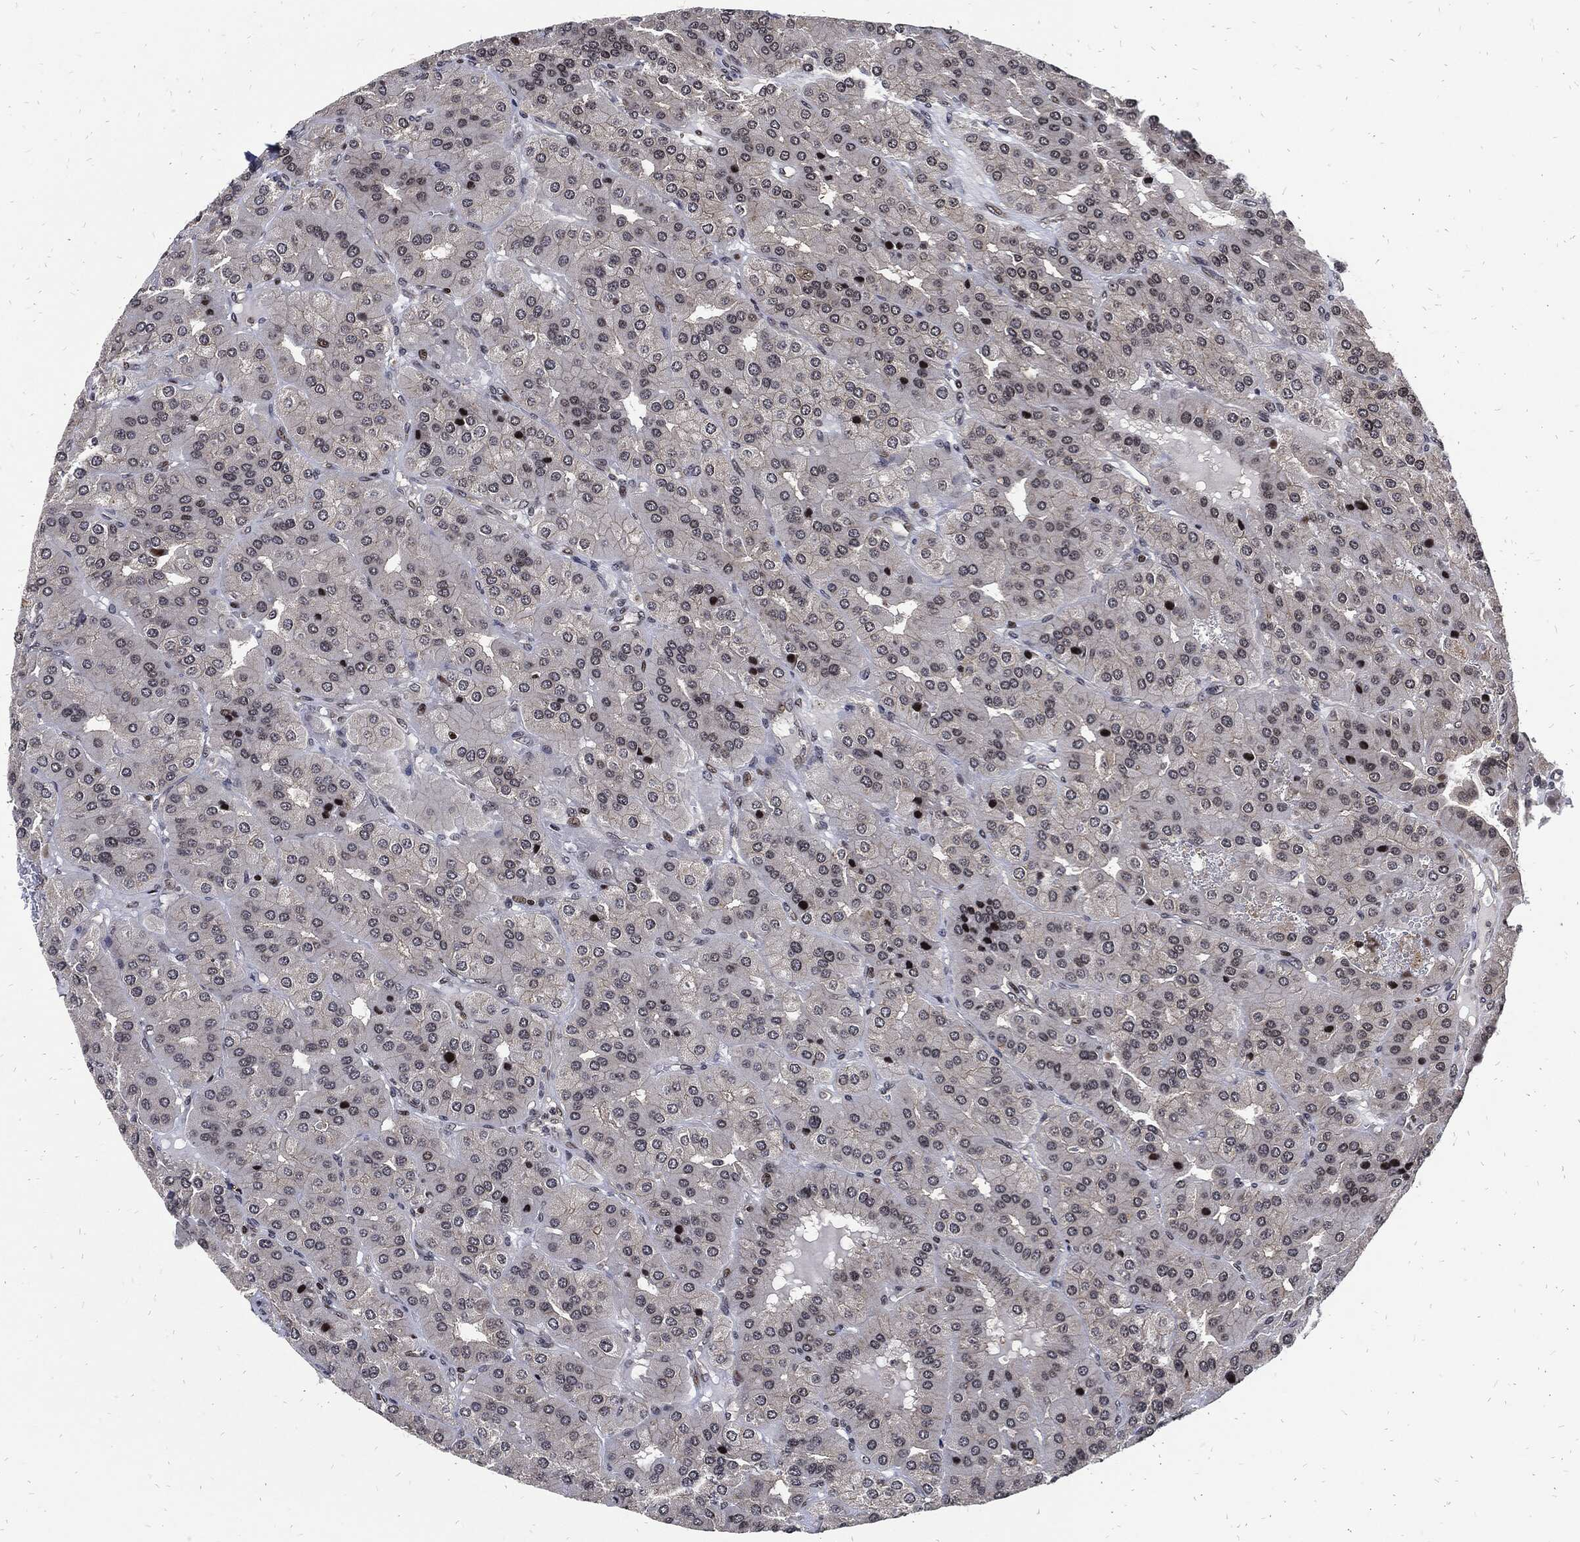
{"staining": {"intensity": "negative", "quantity": "none", "location": "none"}, "tissue": "parathyroid gland", "cell_type": "Glandular cells", "image_type": "normal", "snomed": [{"axis": "morphology", "description": "Normal tissue, NOS"}, {"axis": "morphology", "description": "Adenoma, NOS"}, {"axis": "topography", "description": "Parathyroid gland"}], "caption": "A histopathology image of parathyroid gland stained for a protein exhibits no brown staining in glandular cells. (Brightfield microscopy of DAB immunohistochemistry at high magnification).", "gene": "ZNF775", "patient": {"sex": "female", "age": 86}}